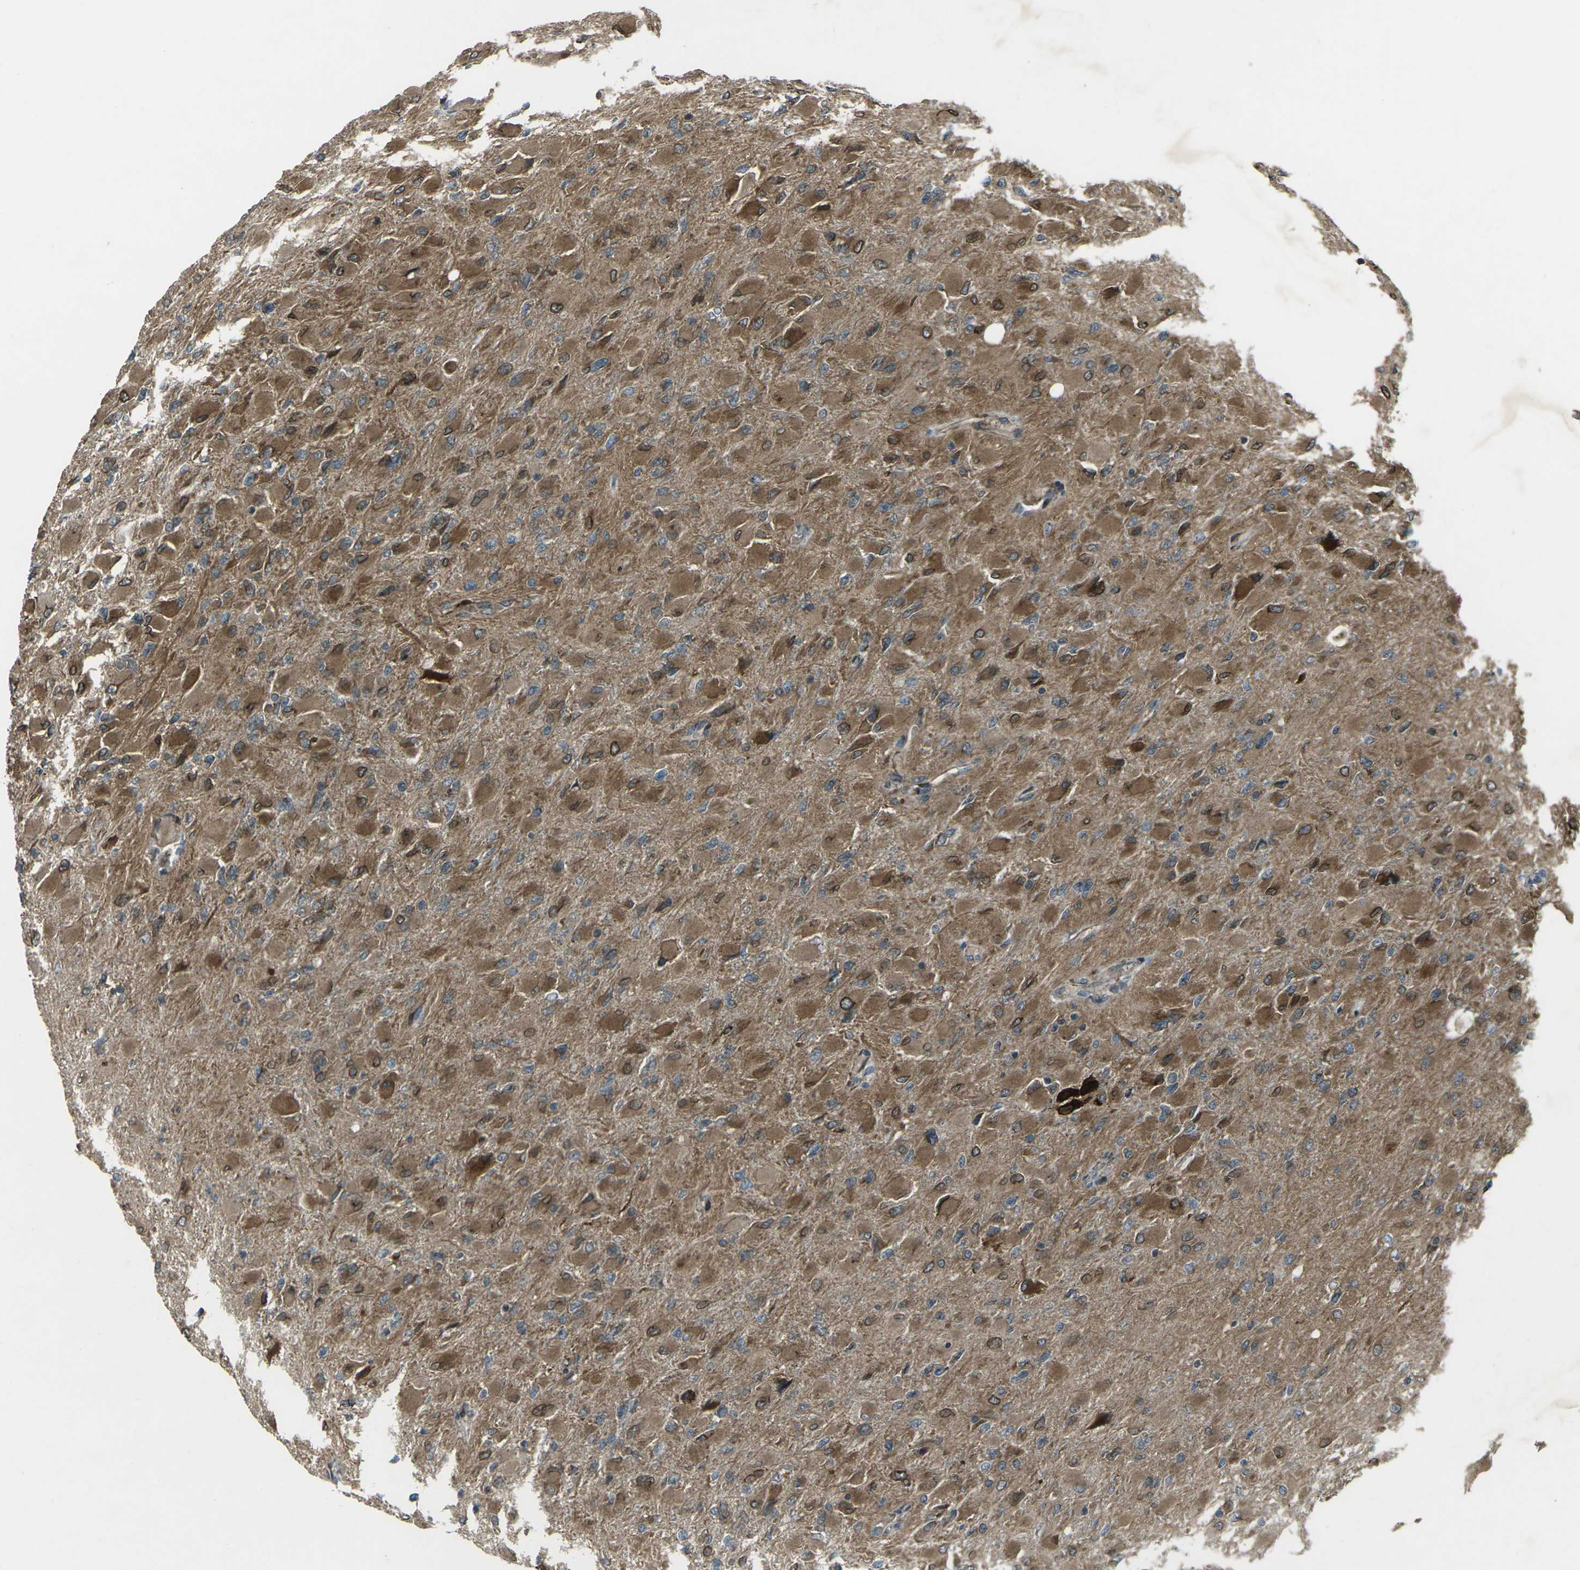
{"staining": {"intensity": "moderate", "quantity": ">75%", "location": "cytoplasmic/membranous"}, "tissue": "glioma", "cell_type": "Tumor cells", "image_type": "cancer", "snomed": [{"axis": "morphology", "description": "Glioma, malignant, High grade"}, {"axis": "topography", "description": "Cerebral cortex"}], "caption": "Human glioma stained with a protein marker displays moderate staining in tumor cells.", "gene": "LSMEM1", "patient": {"sex": "female", "age": 36}}